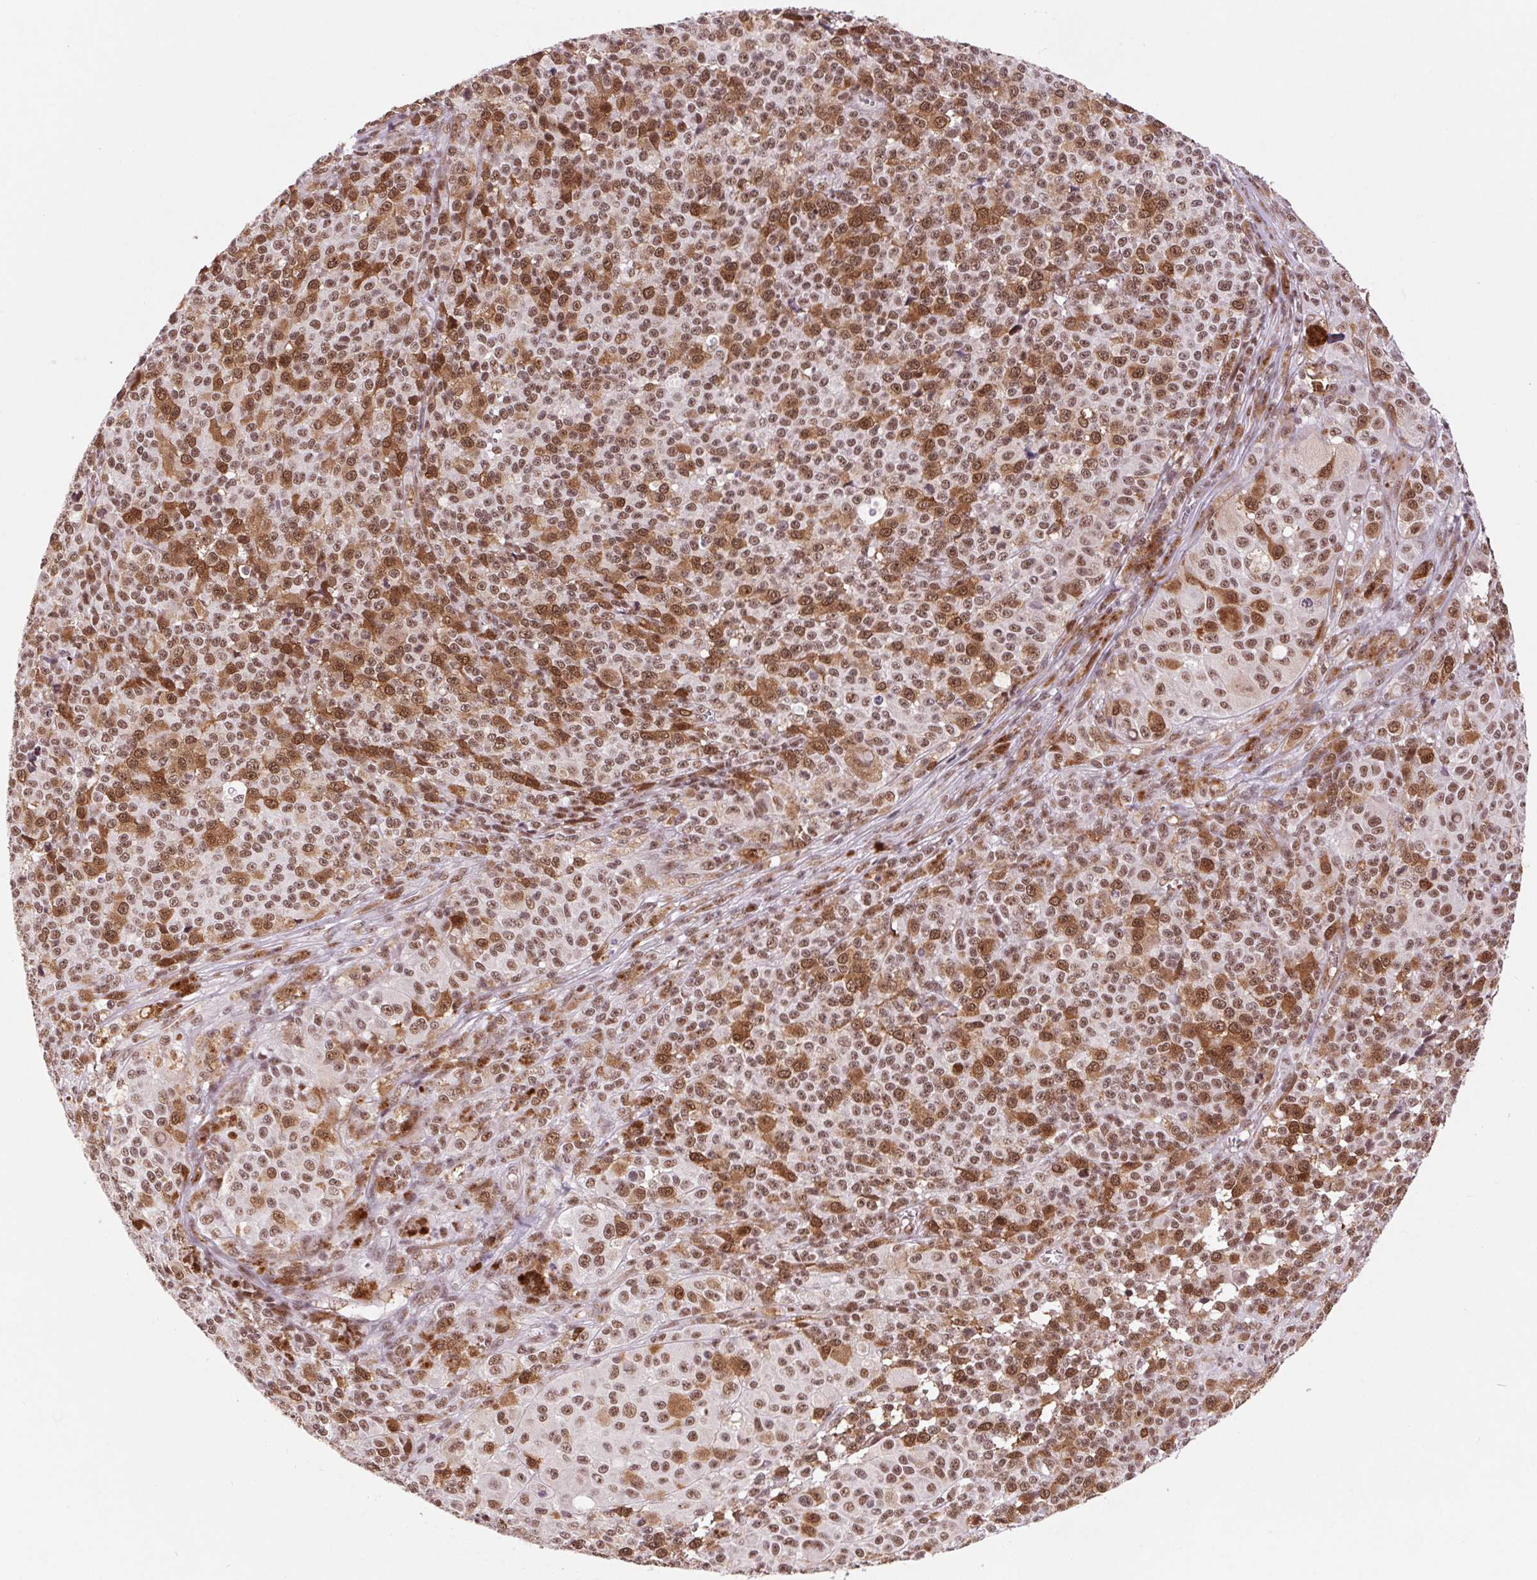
{"staining": {"intensity": "moderate", "quantity": ">75%", "location": "nuclear"}, "tissue": "melanoma", "cell_type": "Tumor cells", "image_type": "cancer", "snomed": [{"axis": "morphology", "description": "Malignant melanoma, NOS"}, {"axis": "topography", "description": "Skin"}], "caption": "Malignant melanoma stained with immunohistochemistry exhibits moderate nuclear positivity in about >75% of tumor cells.", "gene": "CD2BP2", "patient": {"sex": "female", "age": 58}}